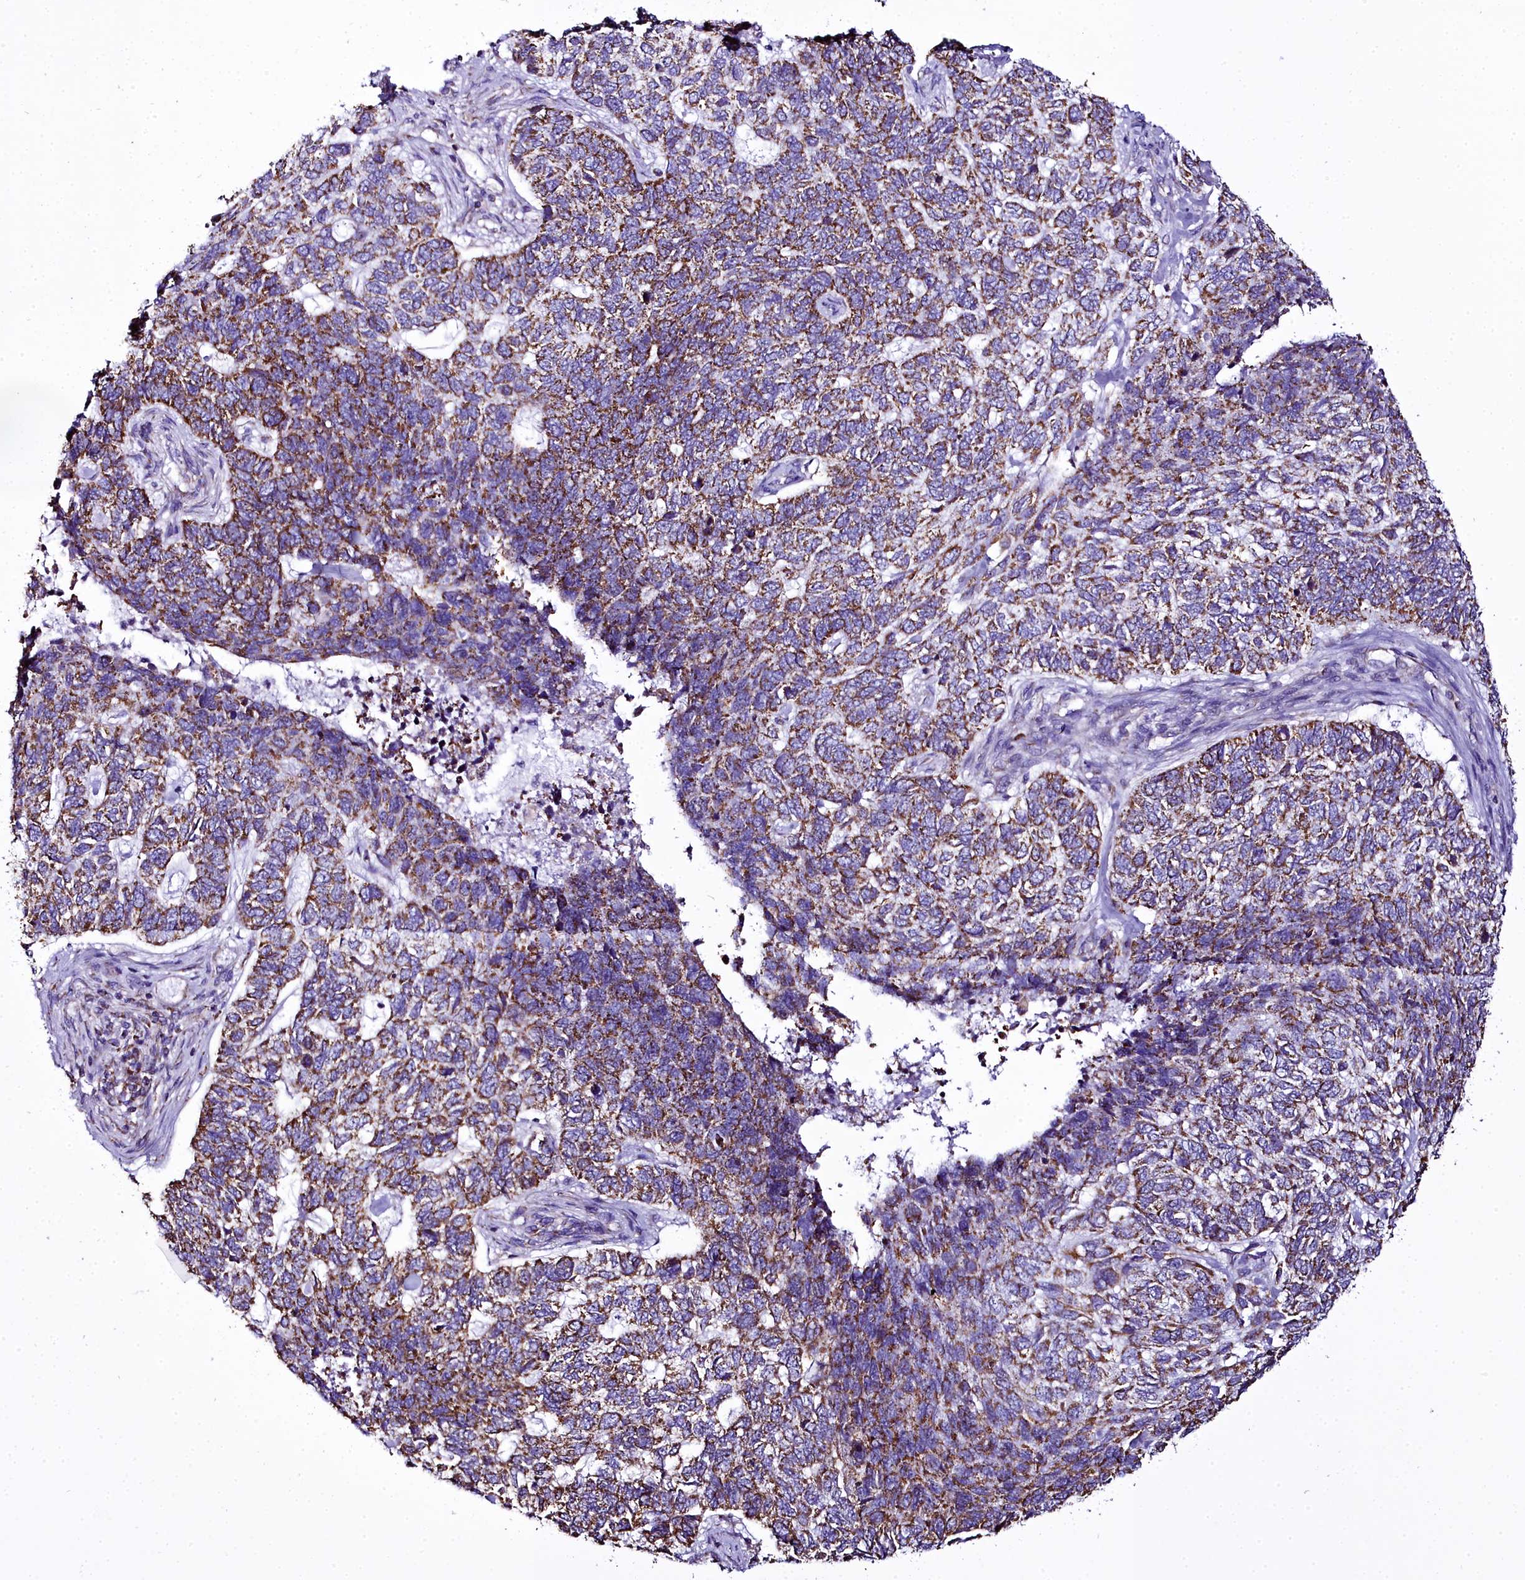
{"staining": {"intensity": "moderate", "quantity": ">75%", "location": "cytoplasmic/membranous"}, "tissue": "skin cancer", "cell_type": "Tumor cells", "image_type": "cancer", "snomed": [{"axis": "morphology", "description": "Basal cell carcinoma"}, {"axis": "topography", "description": "Skin"}], "caption": "A photomicrograph of human skin basal cell carcinoma stained for a protein exhibits moderate cytoplasmic/membranous brown staining in tumor cells. The protein is stained brown, and the nuclei are stained in blue (DAB IHC with brightfield microscopy, high magnification).", "gene": "WDFY3", "patient": {"sex": "female", "age": 65}}